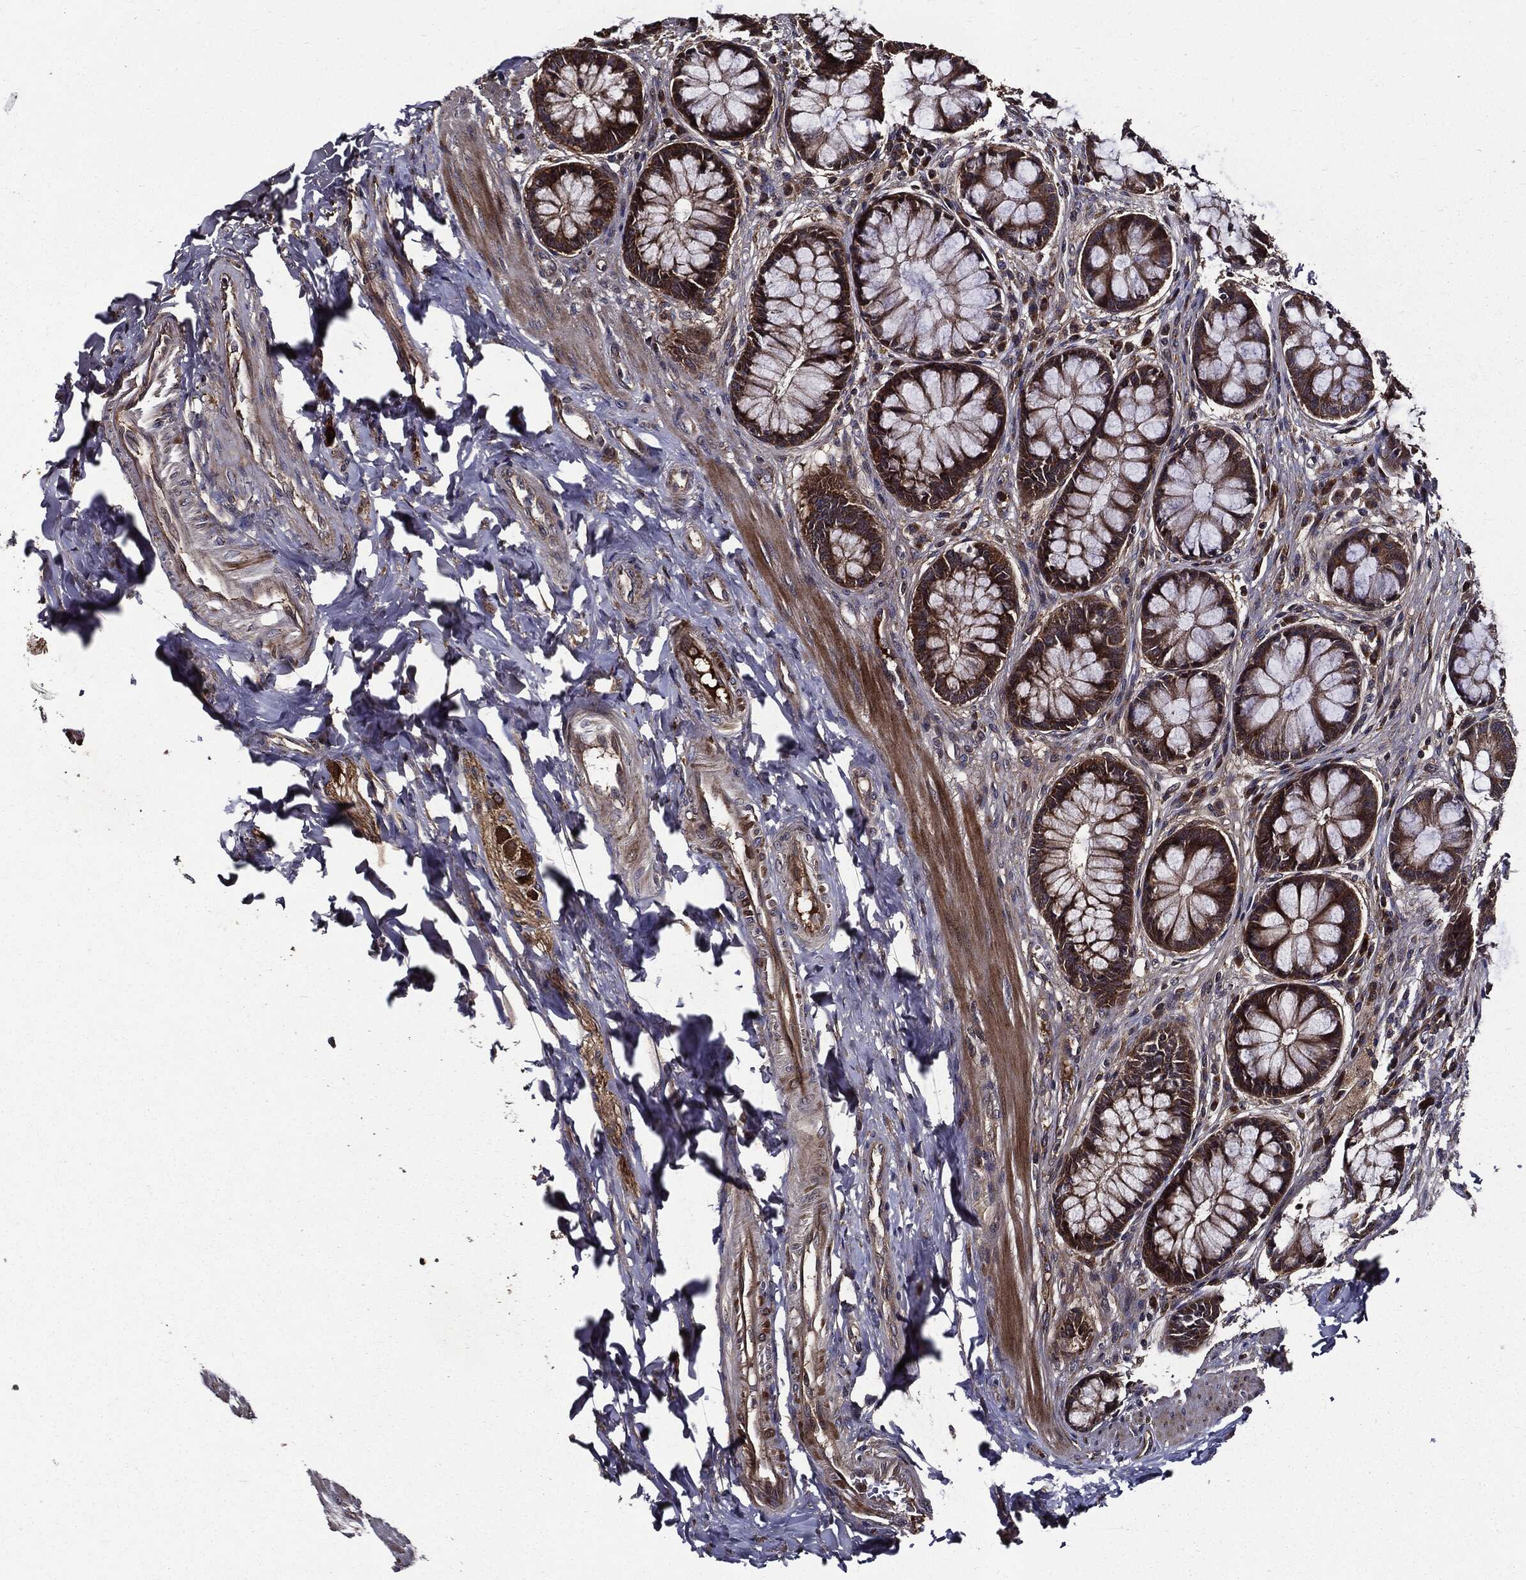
{"staining": {"intensity": "strong", "quantity": "<25%", "location": "cytoplasmic/membranous"}, "tissue": "colon", "cell_type": "Endothelial cells", "image_type": "normal", "snomed": [{"axis": "morphology", "description": "Normal tissue, NOS"}, {"axis": "topography", "description": "Colon"}], "caption": "Protein positivity by immunohistochemistry shows strong cytoplasmic/membranous staining in about <25% of endothelial cells in benign colon.", "gene": "HTT", "patient": {"sex": "female", "age": 65}}